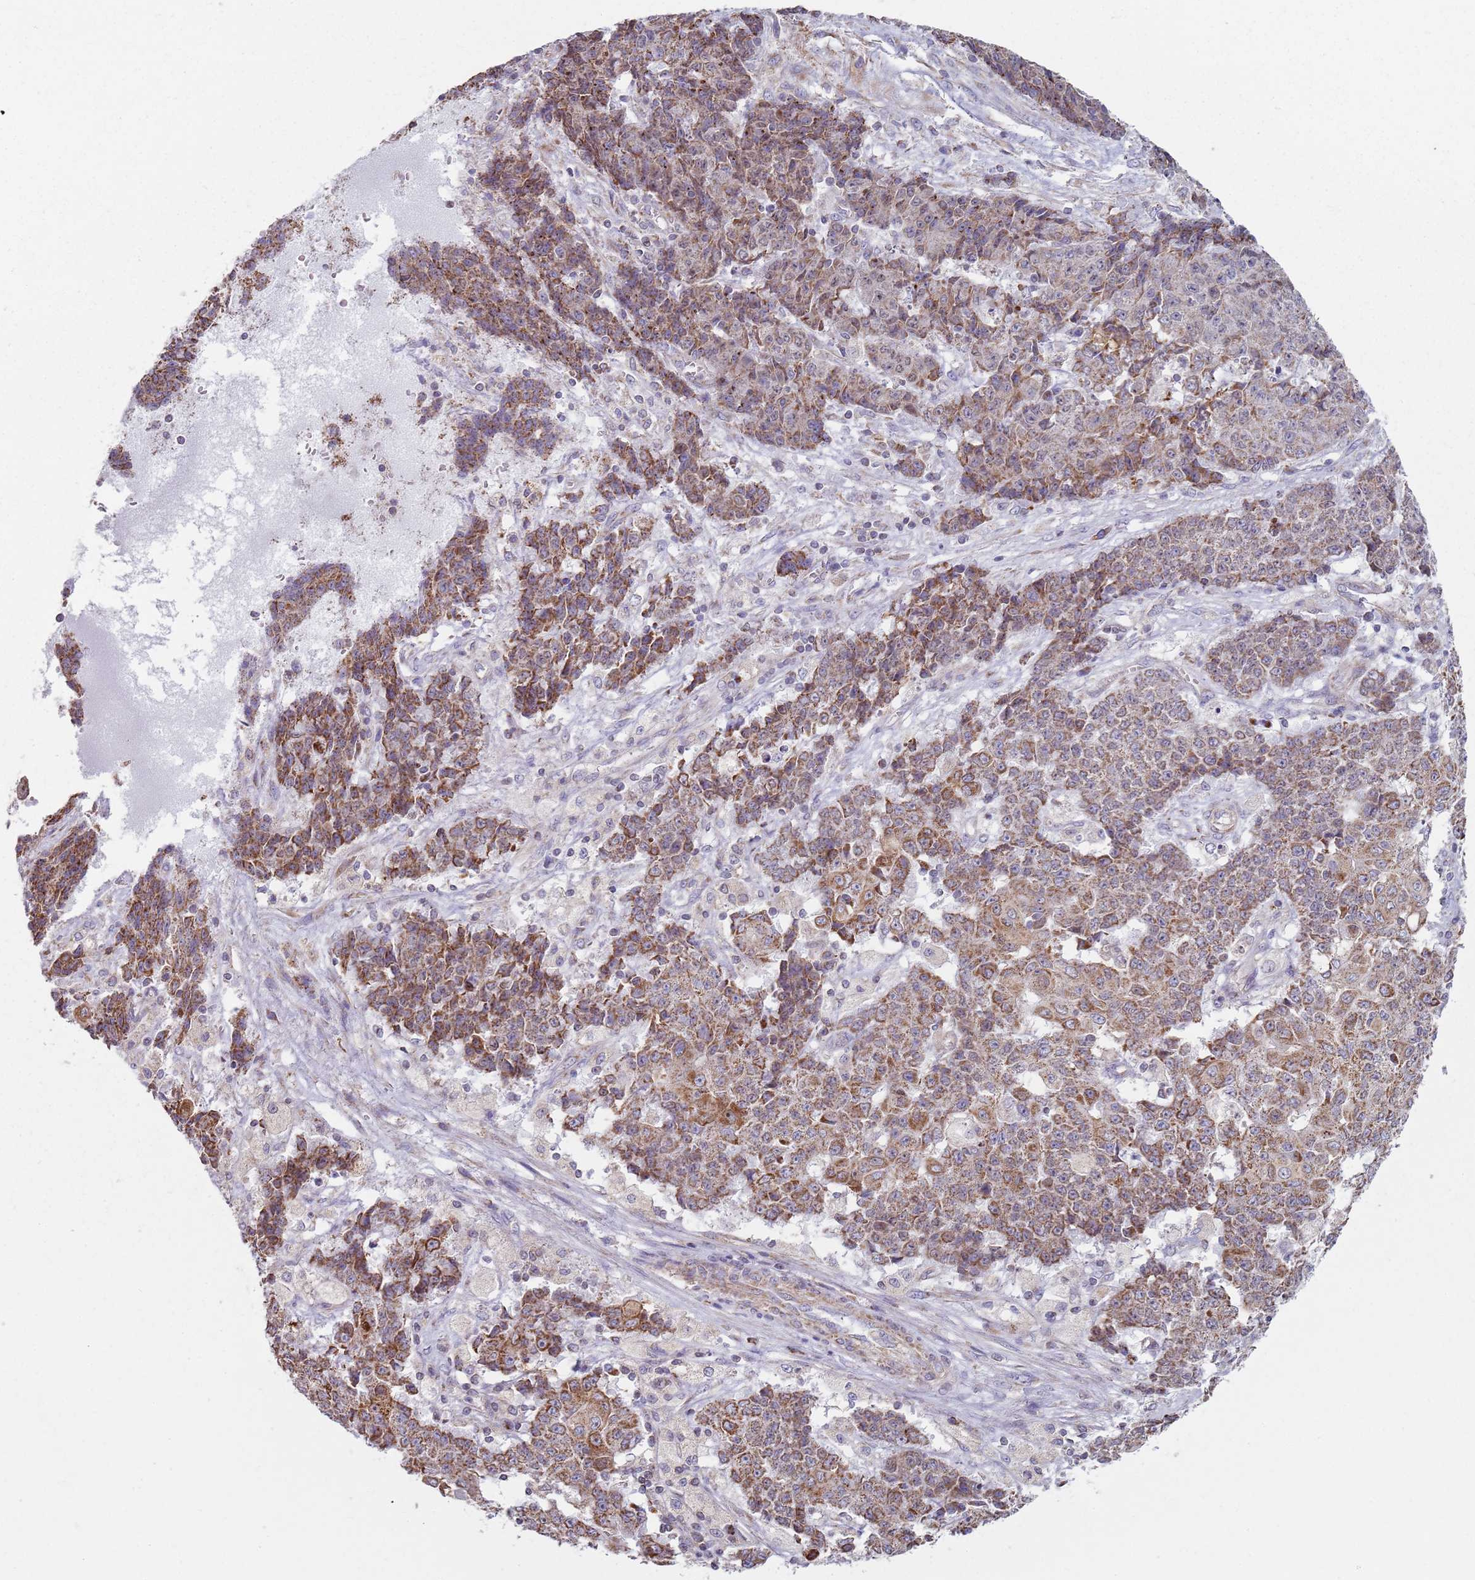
{"staining": {"intensity": "moderate", "quantity": ">75%", "location": "cytoplasmic/membranous"}, "tissue": "ovarian cancer", "cell_type": "Tumor cells", "image_type": "cancer", "snomed": [{"axis": "morphology", "description": "Carcinoma, endometroid"}, {"axis": "topography", "description": "Ovary"}], "caption": "Tumor cells display medium levels of moderate cytoplasmic/membranous expression in approximately >75% of cells in ovarian endometroid carcinoma. Using DAB (3,3'-diaminobenzidine) (brown) and hematoxylin (blue) stains, captured at high magnification using brightfield microscopy.", "gene": "GAS8", "patient": {"sex": "female", "age": 42}}